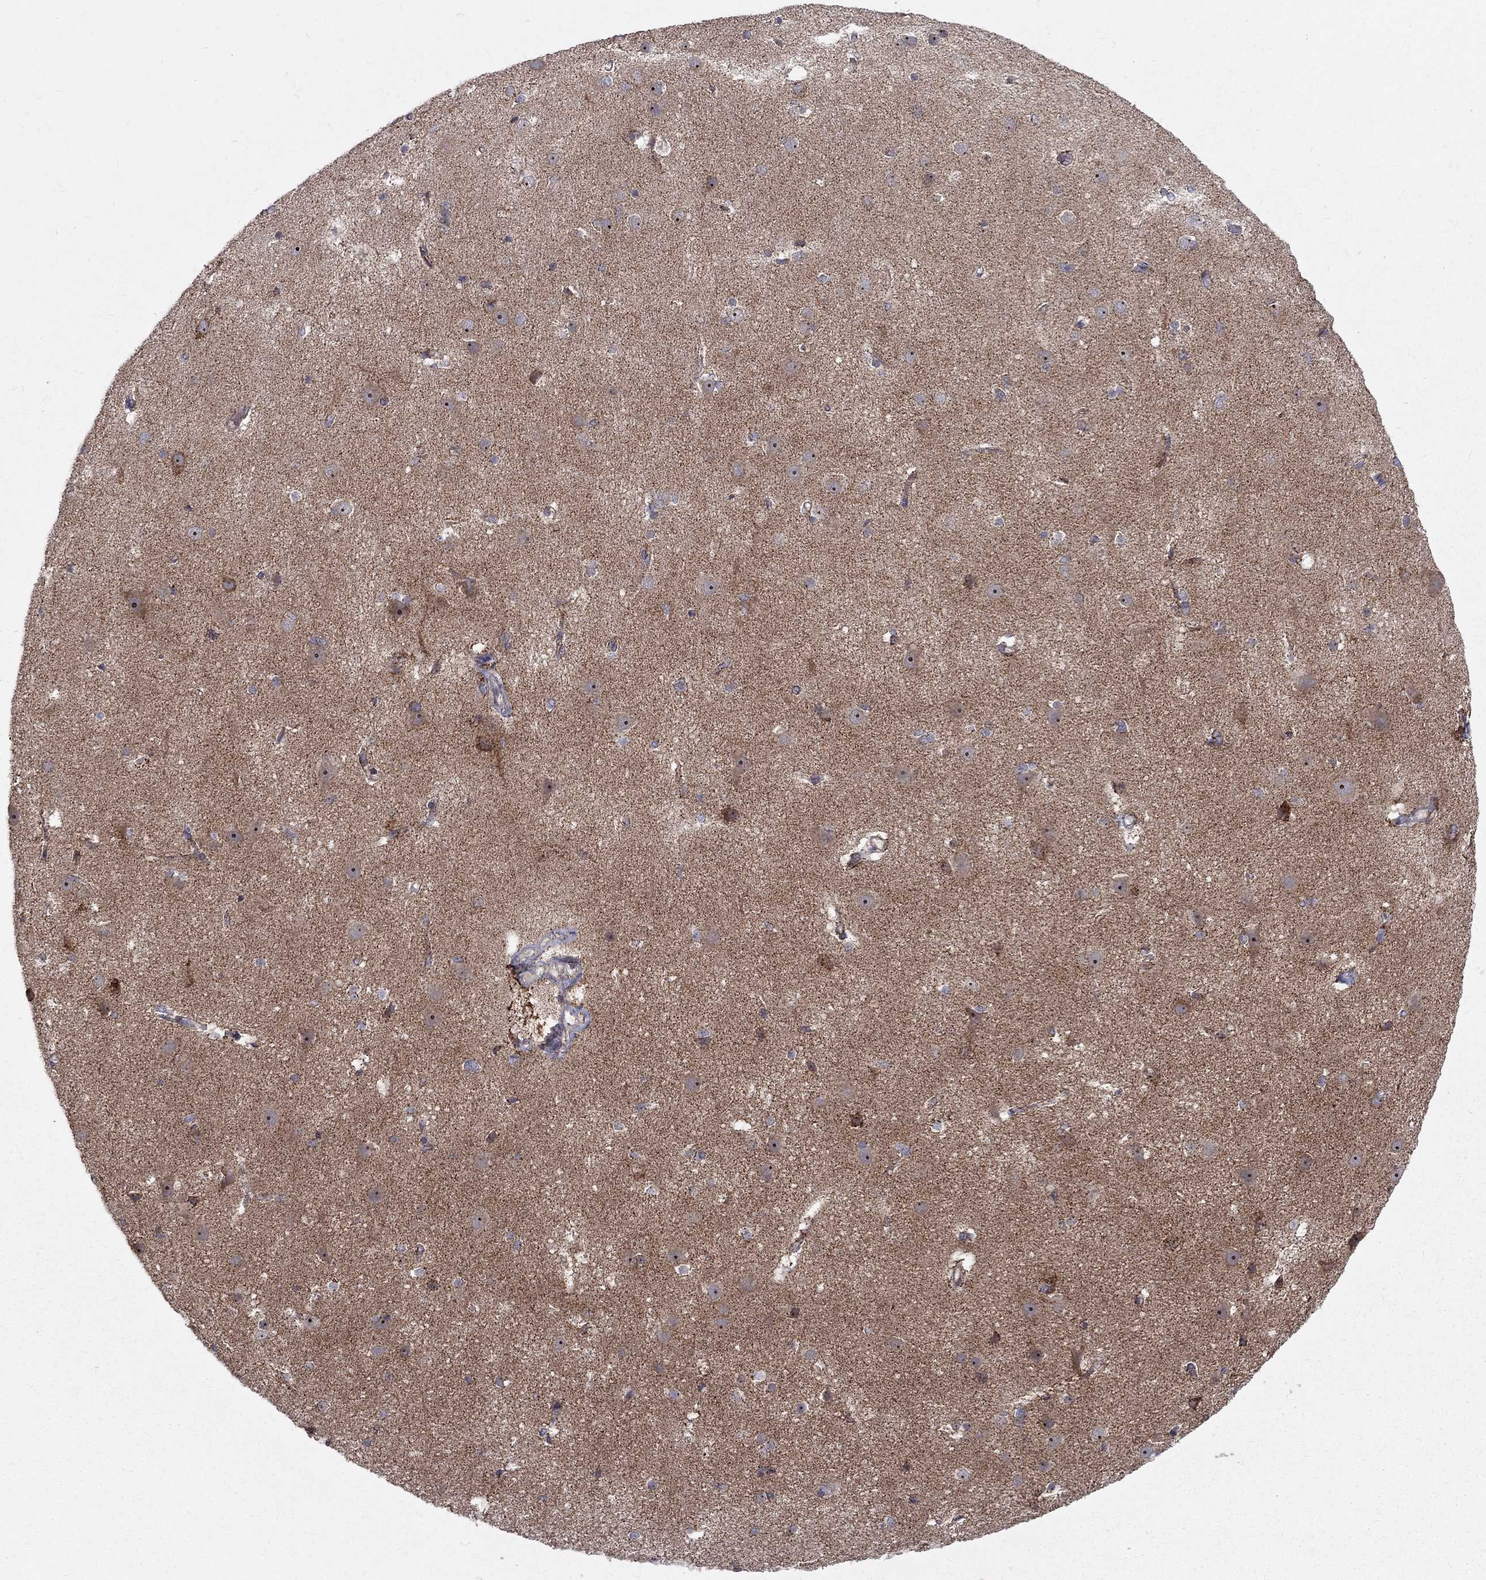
{"staining": {"intensity": "negative", "quantity": "none", "location": "none"}, "tissue": "cerebral cortex", "cell_type": "Endothelial cells", "image_type": "normal", "snomed": [{"axis": "morphology", "description": "Normal tissue, NOS"}, {"axis": "topography", "description": "Cerebral cortex"}], "caption": "Immunohistochemical staining of benign human cerebral cortex exhibits no significant expression in endothelial cells. Brightfield microscopy of IHC stained with DAB (brown) and hematoxylin (blue), captured at high magnification.", "gene": "ALDH1B1", "patient": {"sex": "male", "age": 37}}